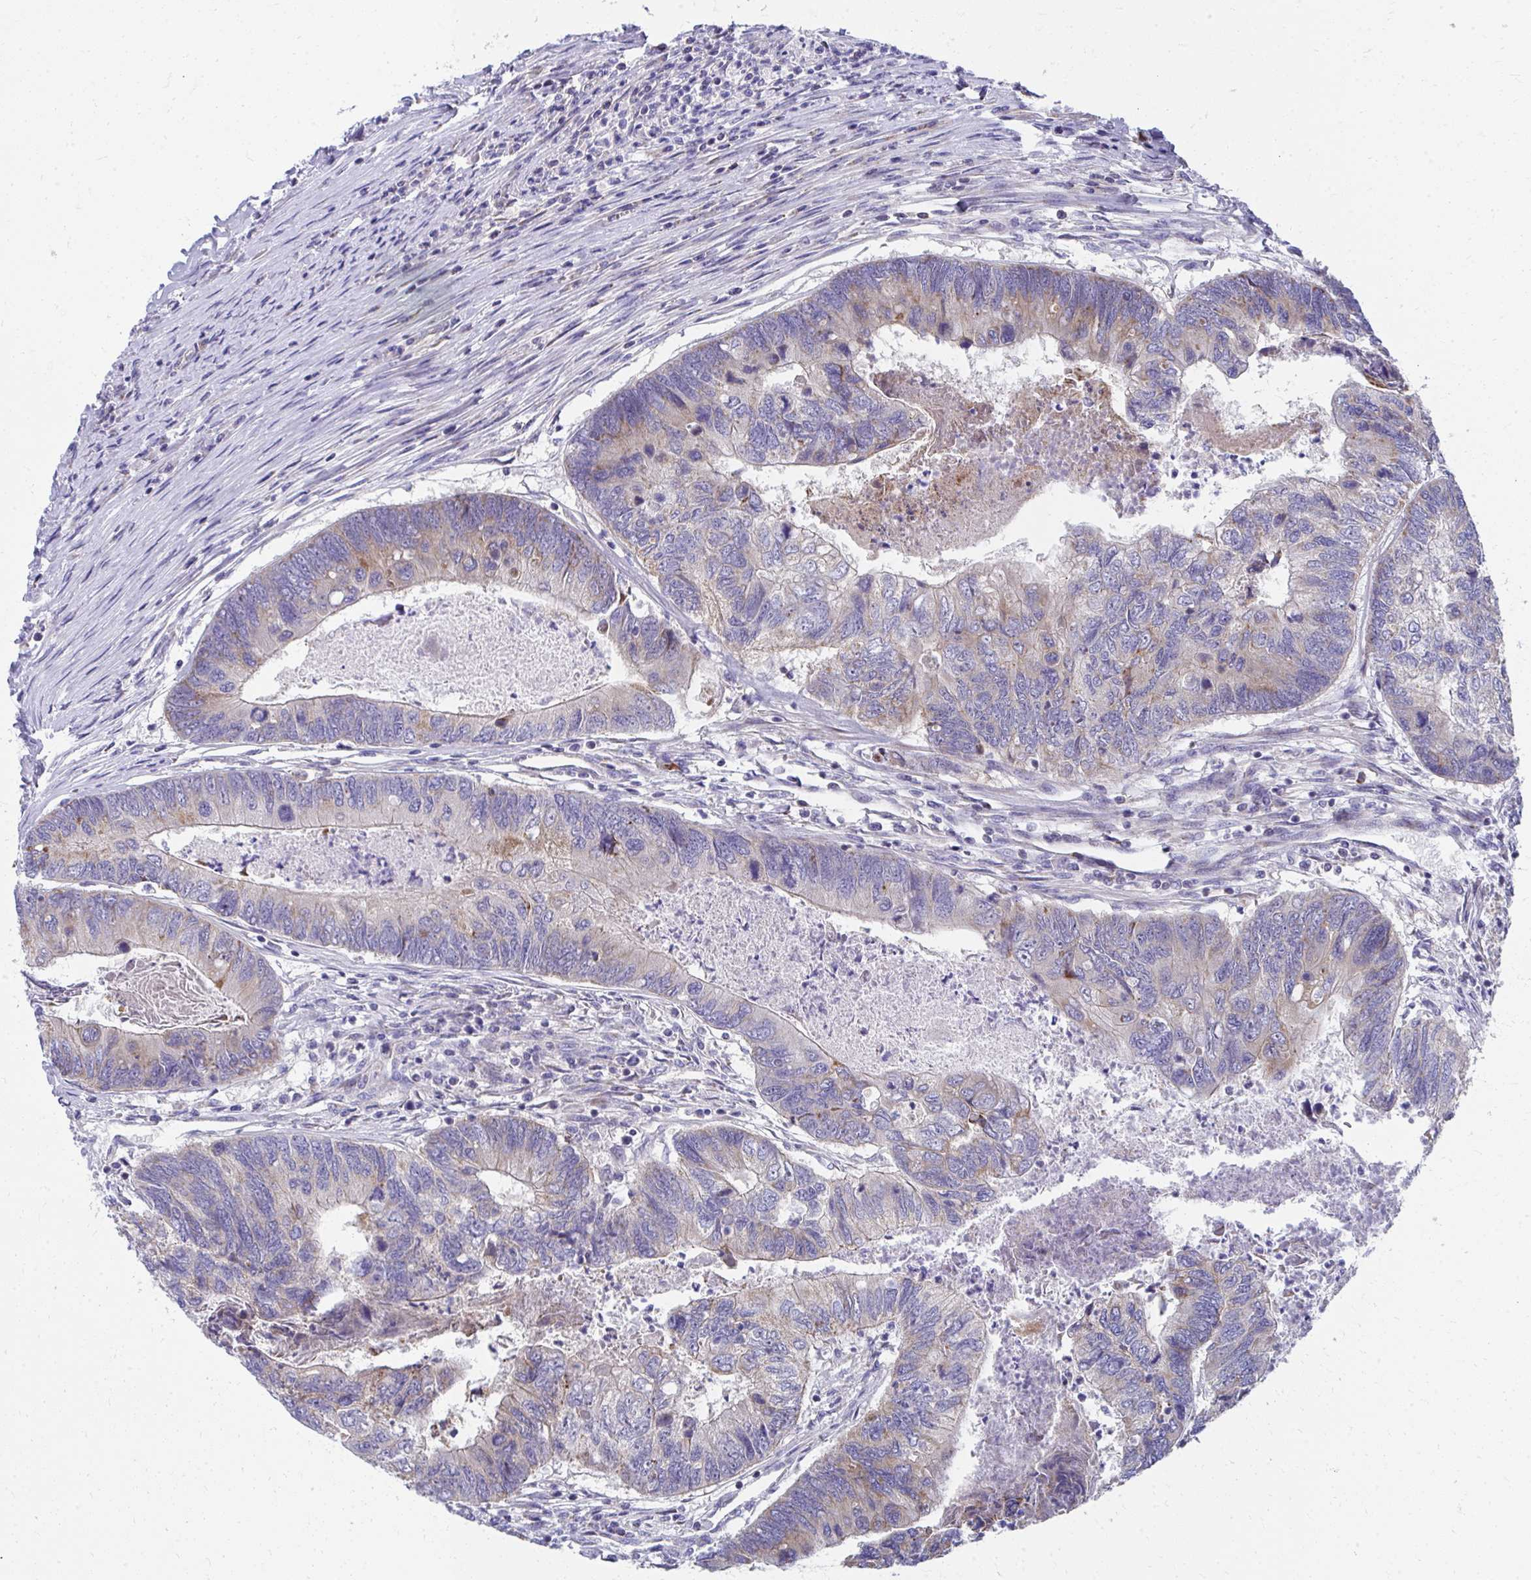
{"staining": {"intensity": "weak", "quantity": "25%-75%", "location": "cytoplasmic/membranous"}, "tissue": "colorectal cancer", "cell_type": "Tumor cells", "image_type": "cancer", "snomed": [{"axis": "morphology", "description": "Adenocarcinoma, NOS"}, {"axis": "topography", "description": "Colon"}], "caption": "Colorectal cancer (adenocarcinoma) was stained to show a protein in brown. There is low levels of weak cytoplasmic/membranous staining in approximately 25%-75% of tumor cells.", "gene": "IL37", "patient": {"sex": "female", "age": 67}}